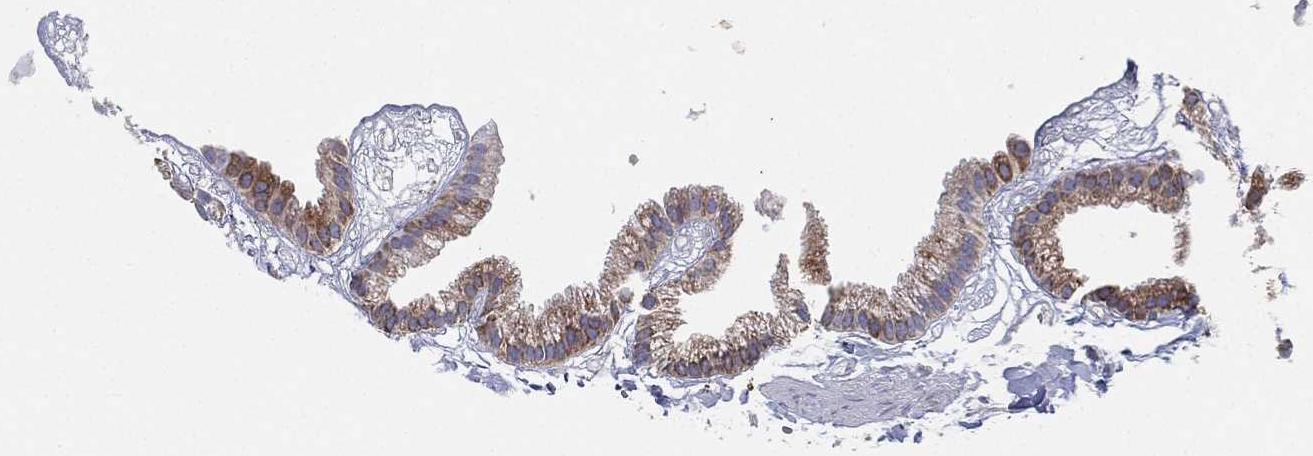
{"staining": {"intensity": "weak", "quantity": "25%-75%", "location": "cytoplasmic/membranous"}, "tissue": "gallbladder", "cell_type": "Glandular cells", "image_type": "normal", "snomed": [{"axis": "morphology", "description": "Normal tissue, NOS"}, {"axis": "topography", "description": "Gallbladder"}], "caption": "High-magnification brightfield microscopy of normal gallbladder stained with DAB (brown) and counterstained with hematoxylin (blue). glandular cells exhibit weak cytoplasmic/membranous positivity is present in approximately25%-75% of cells.", "gene": "CYB5B", "patient": {"sex": "female", "age": 45}}